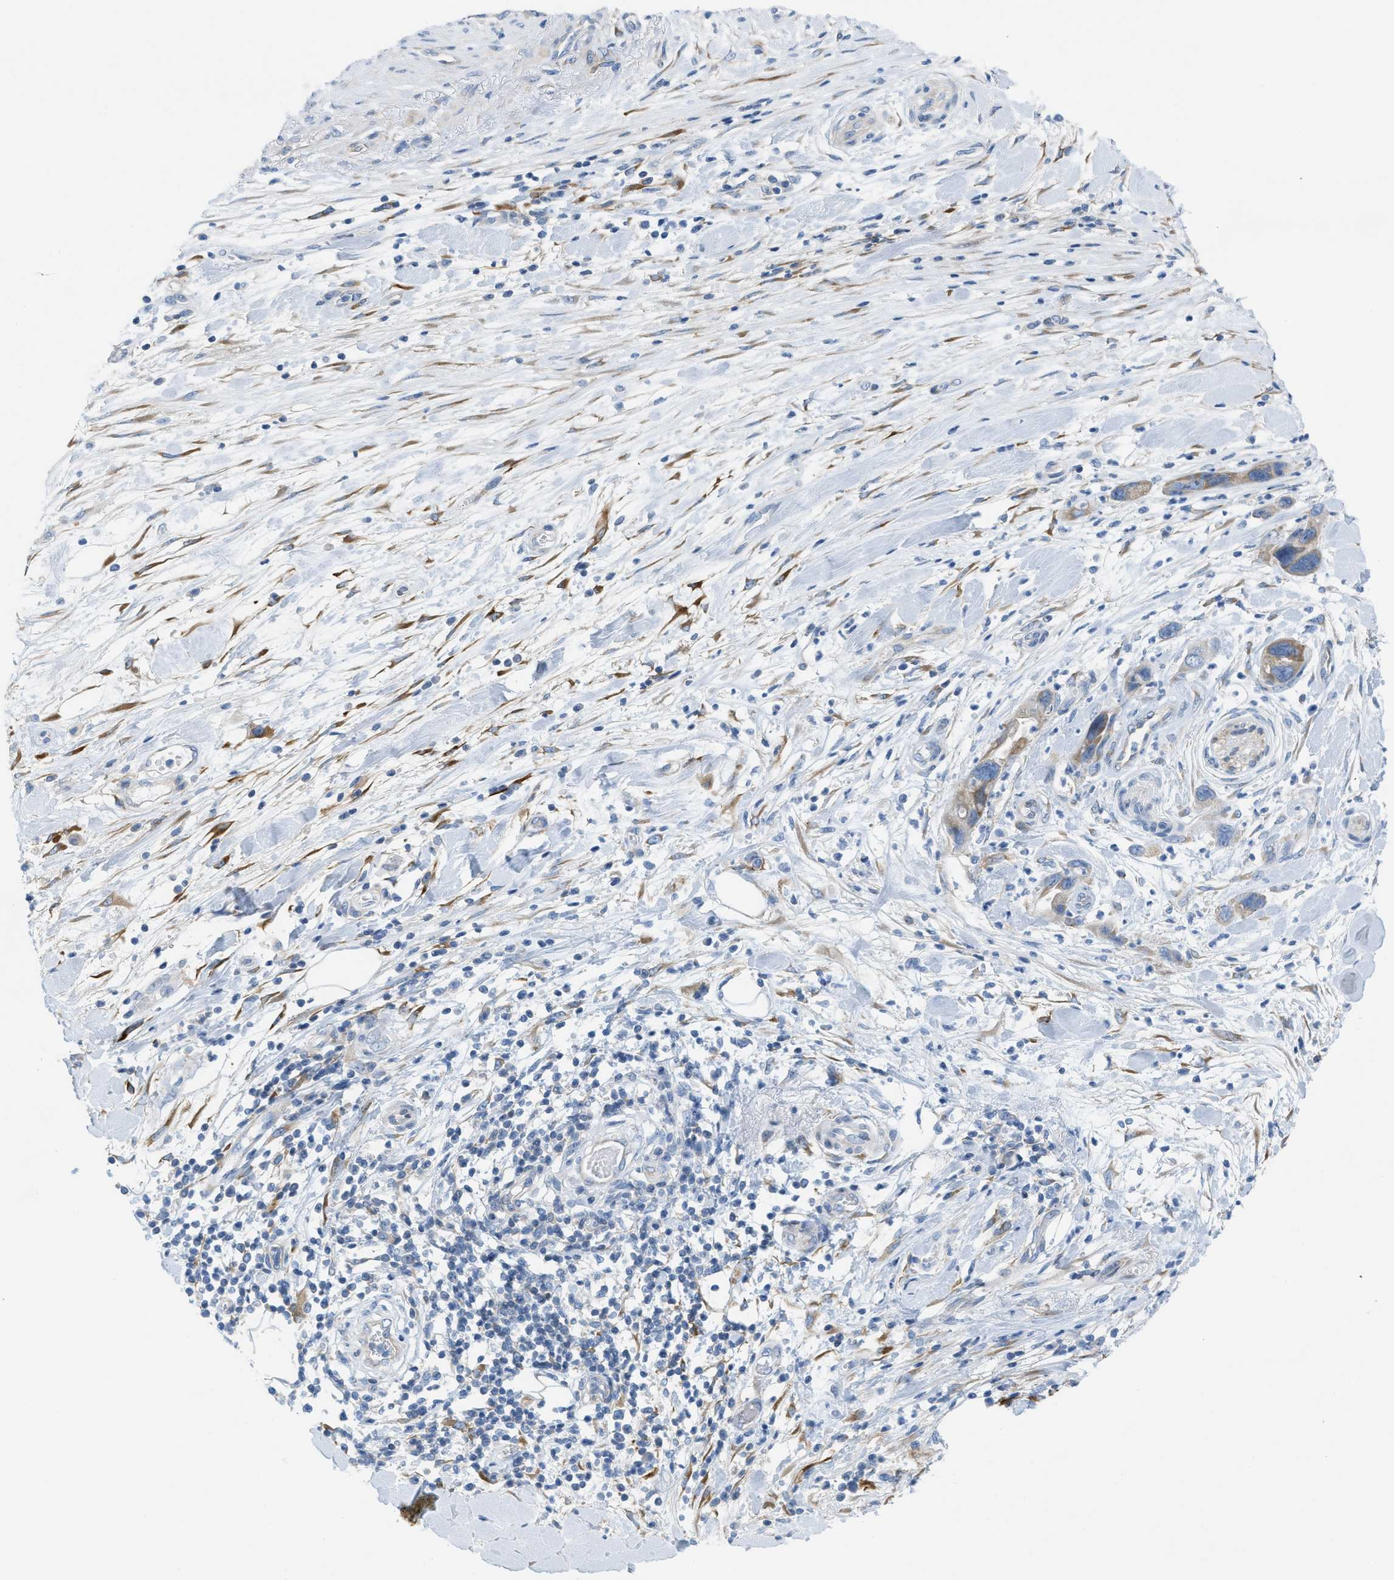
{"staining": {"intensity": "moderate", "quantity": ">75%", "location": "cytoplasmic/membranous"}, "tissue": "pancreatic cancer", "cell_type": "Tumor cells", "image_type": "cancer", "snomed": [{"axis": "morphology", "description": "Adenocarcinoma, NOS"}, {"axis": "topography", "description": "Pancreas"}], "caption": "Protein analysis of pancreatic cancer tissue shows moderate cytoplasmic/membranous staining in approximately >75% of tumor cells.", "gene": "ASGR1", "patient": {"sex": "female", "age": 70}}